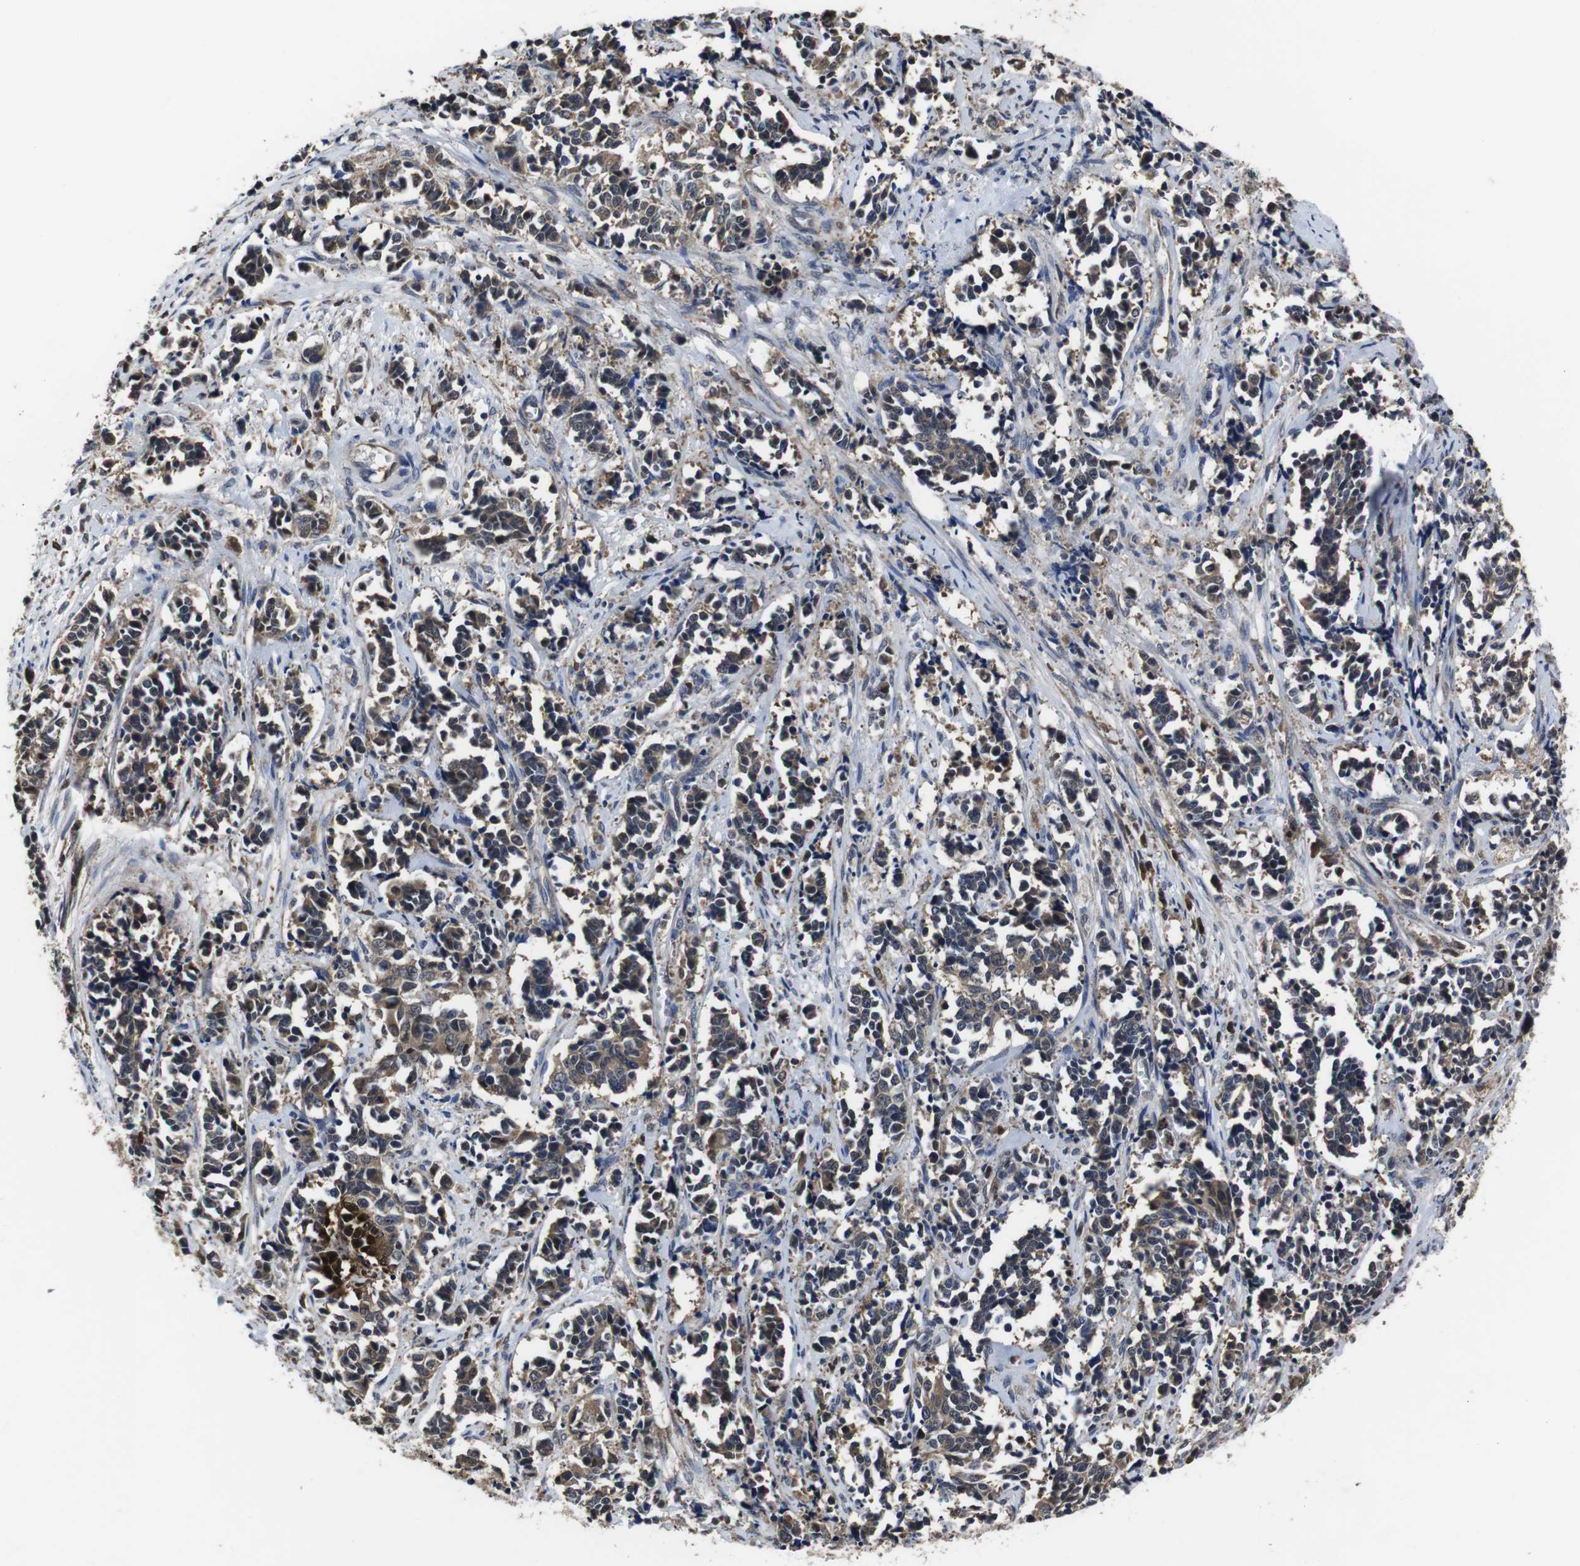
{"staining": {"intensity": "weak", "quantity": ">75%", "location": "cytoplasmic/membranous"}, "tissue": "cervical cancer", "cell_type": "Tumor cells", "image_type": "cancer", "snomed": [{"axis": "morphology", "description": "Normal tissue, NOS"}, {"axis": "morphology", "description": "Squamous cell carcinoma, NOS"}, {"axis": "topography", "description": "Cervix"}], "caption": "There is low levels of weak cytoplasmic/membranous staining in tumor cells of cervical cancer, as demonstrated by immunohistochemical staining (brown color).", "gene": "CXCL11", "patient": {"sex": "female", "age": 35}}